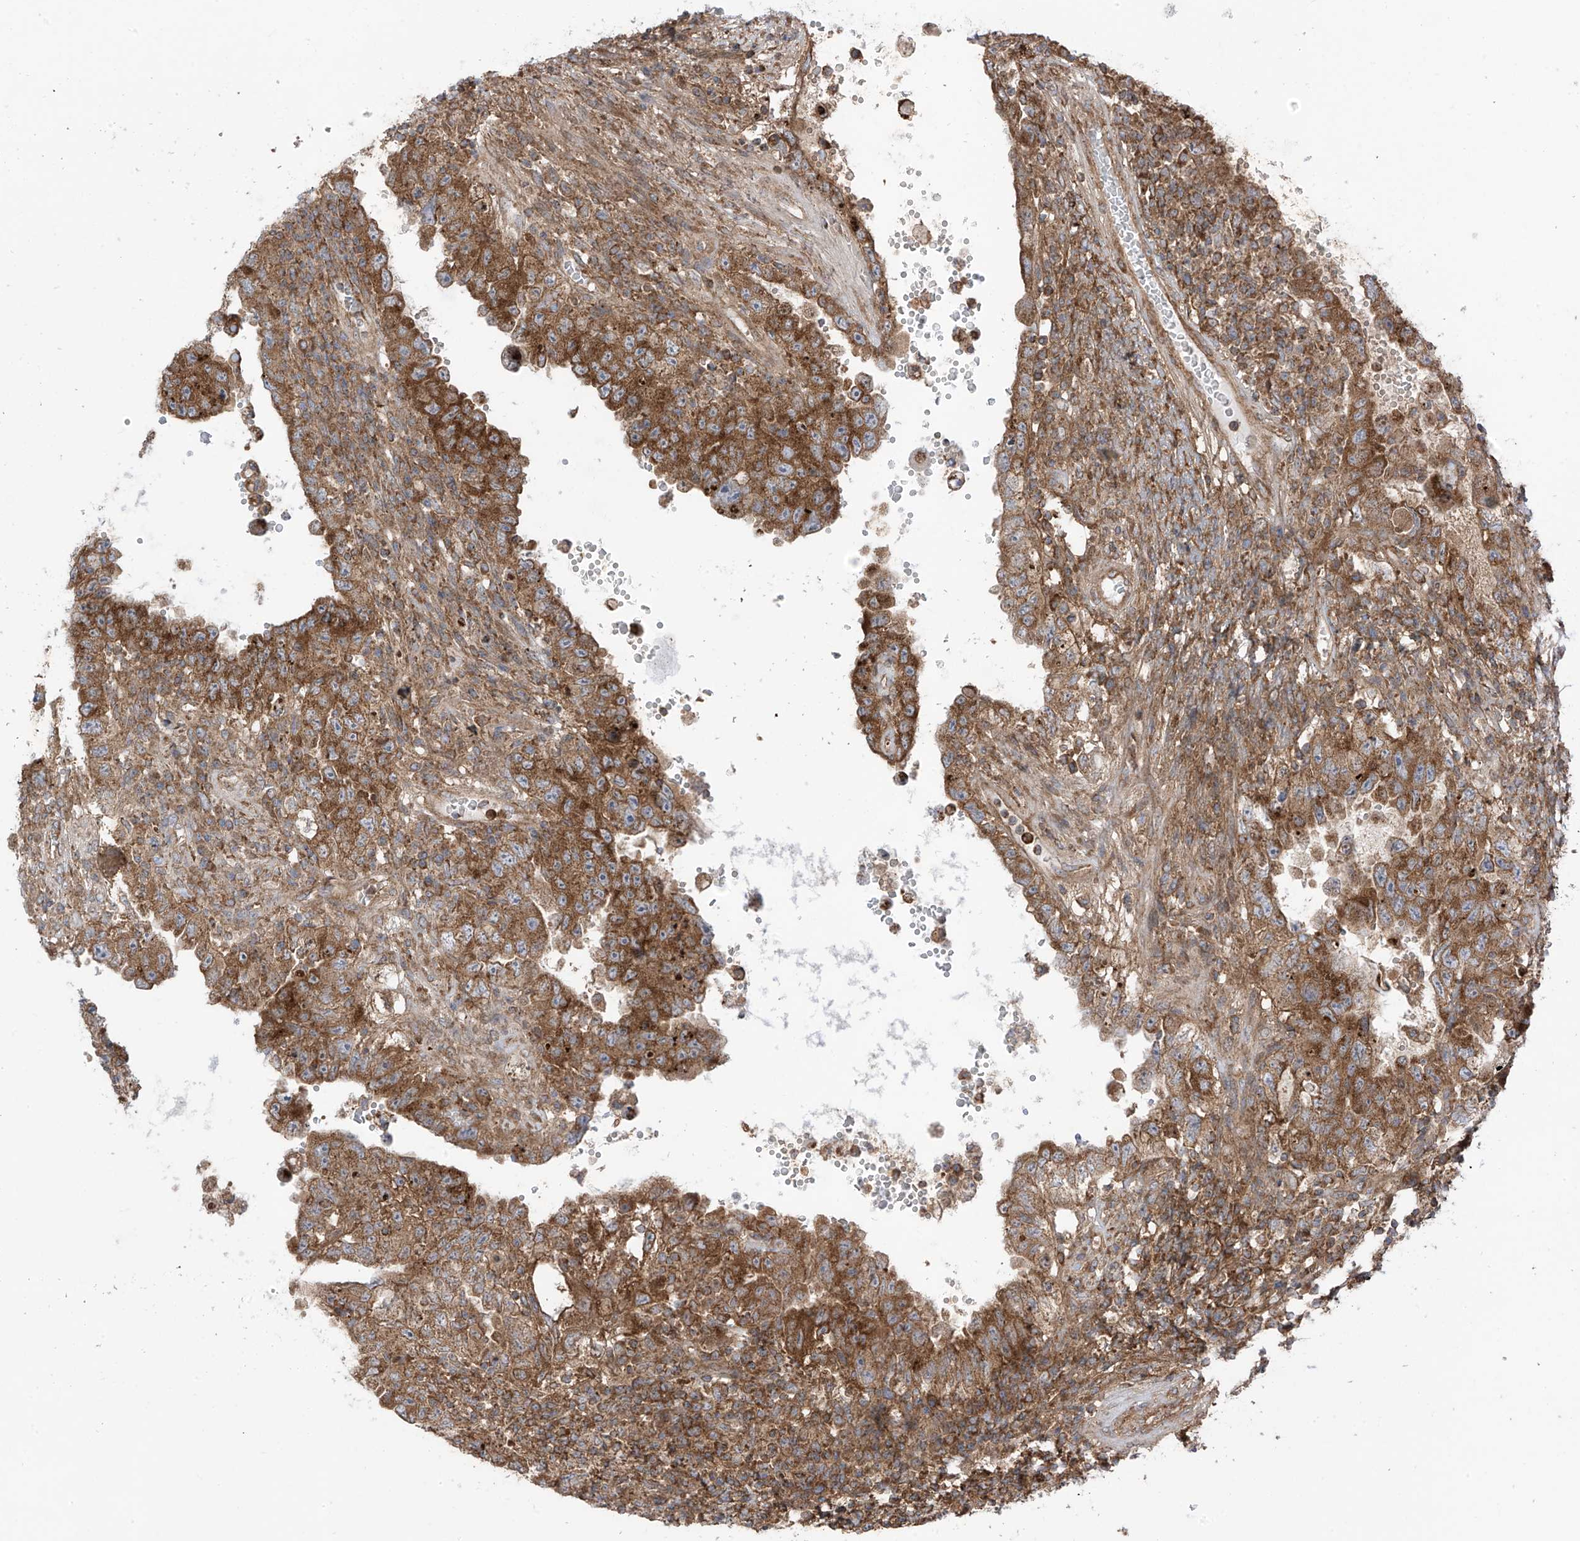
{"staining": {"intensity": "moderate", "quantity": ">75%", "location": "cytoplasmic/membranous"}, "tissue": "testis cancer", "cell_type": "Tumor cells", "image_type": "cancer", "snomed": [{"axis": "morphology", "description": "Carcinoma, Embryonal, NOS"}, {"axis": "topography", "description": "Testis"}], "caption": "Testis cancer (embryonal carcinoma) stained with DAB (3,3'-diaminobenzidine) immunohistochemistry demonstrates medium levels of moderate cytoplasmic/membranous positivity in about >75% of tumor cells.", "gene": "REPS1", "patient": {"sex": "male", "age": 26}}